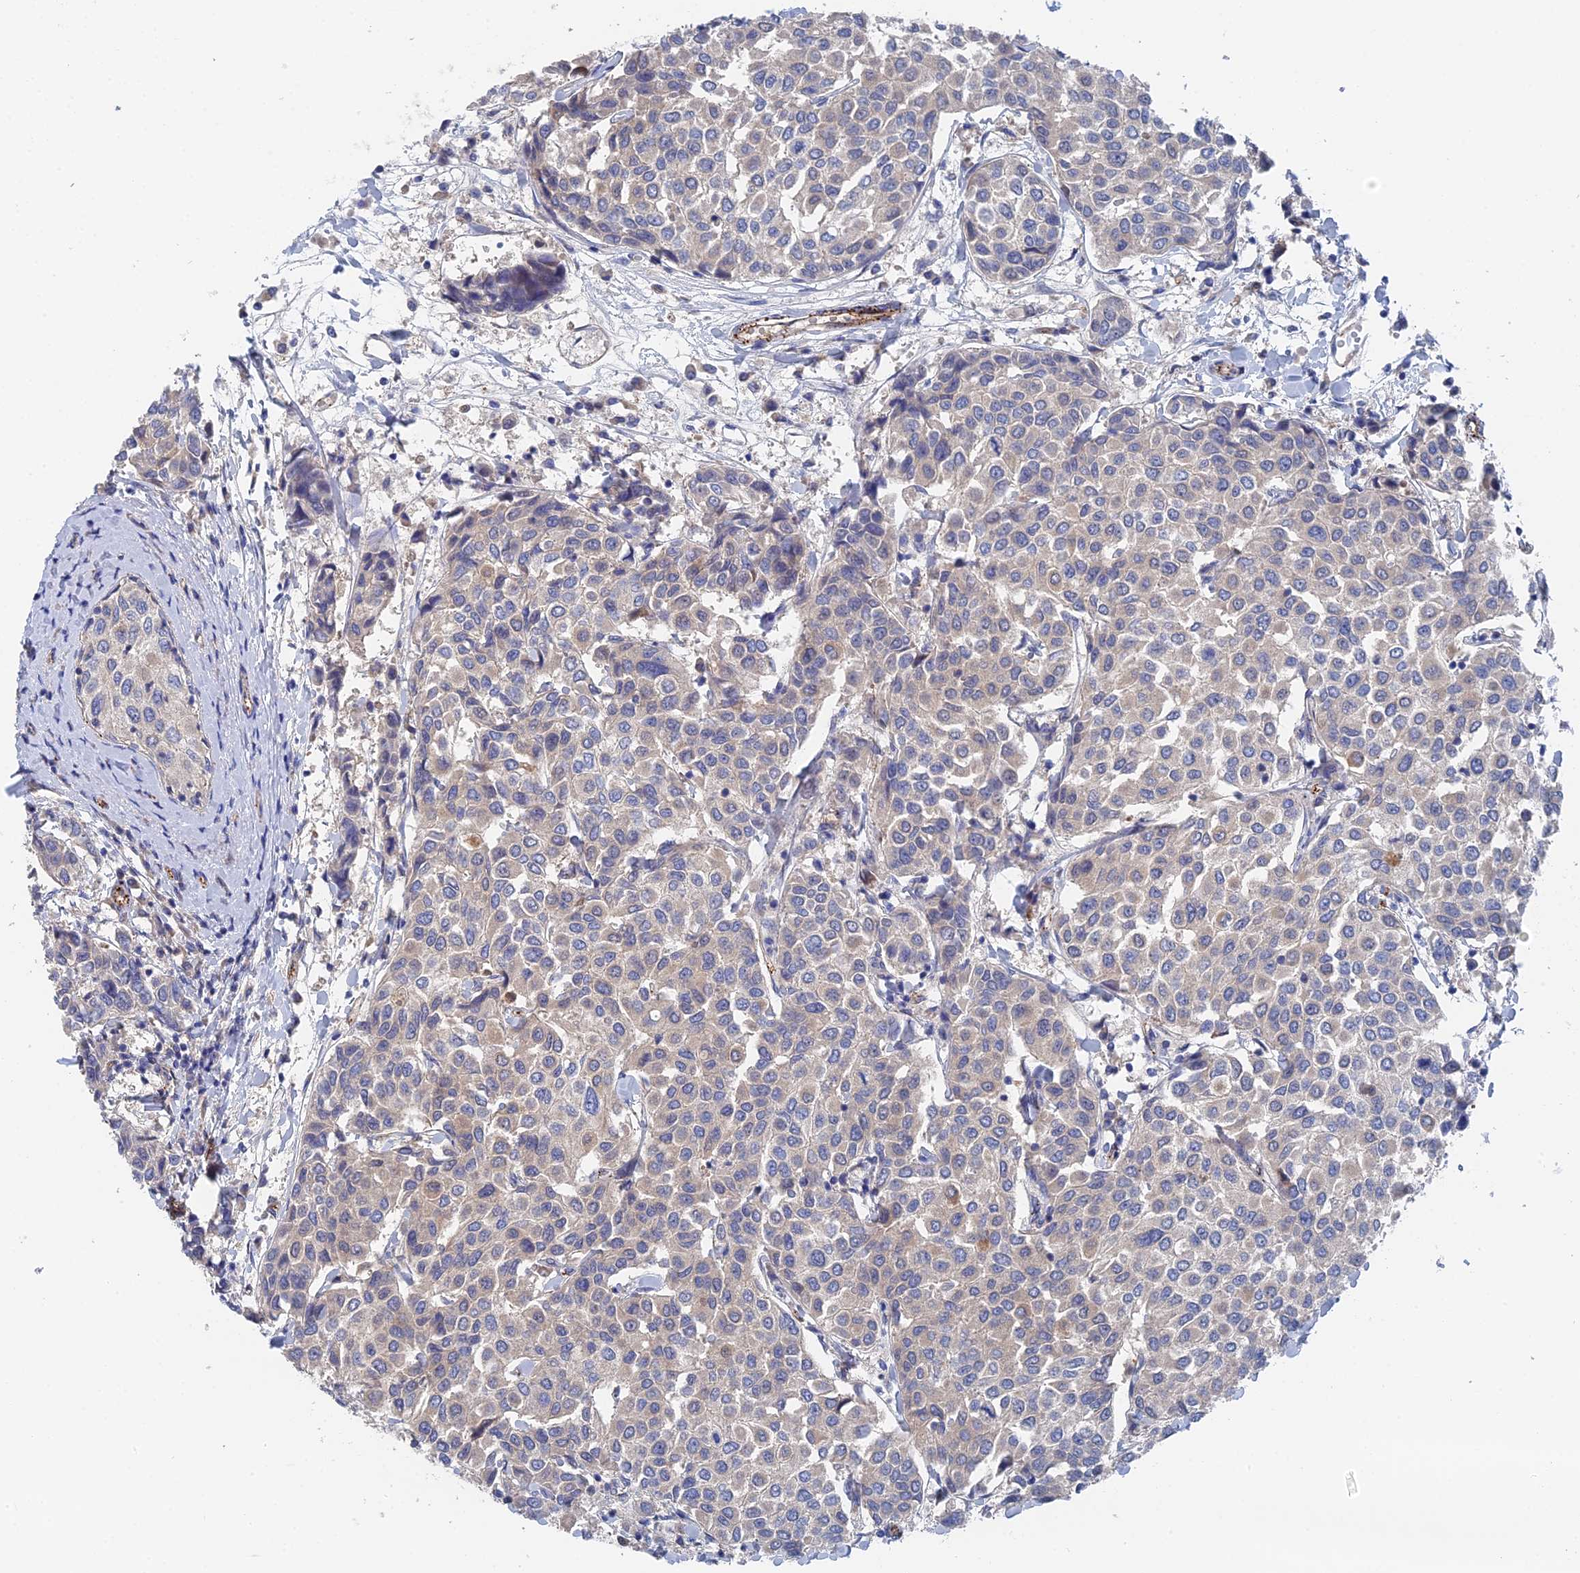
{"staining": {"intensity": "negative", "quantity": "none", "location": "none"}, "tissue": "breast cancer", "cell_type": "Tumor cells", "image_type": "cancer", "snomed": [{"axis": "morphology", "description": "Duct carcinoma"}, {"axis": "topography", "description": "Breast"}], "caption": "DAB (3,3'-diaminobenzidine) immunohistochemical staining of intraductal carcinoma (breast) reveals no significant staining in tumor cells. The staining is performed using DAB brown chromogen with nuclei counter-stained in using hematoxylin.", "gene": "MTHFSD", "patient": {"sex": "female", "age": 55}}